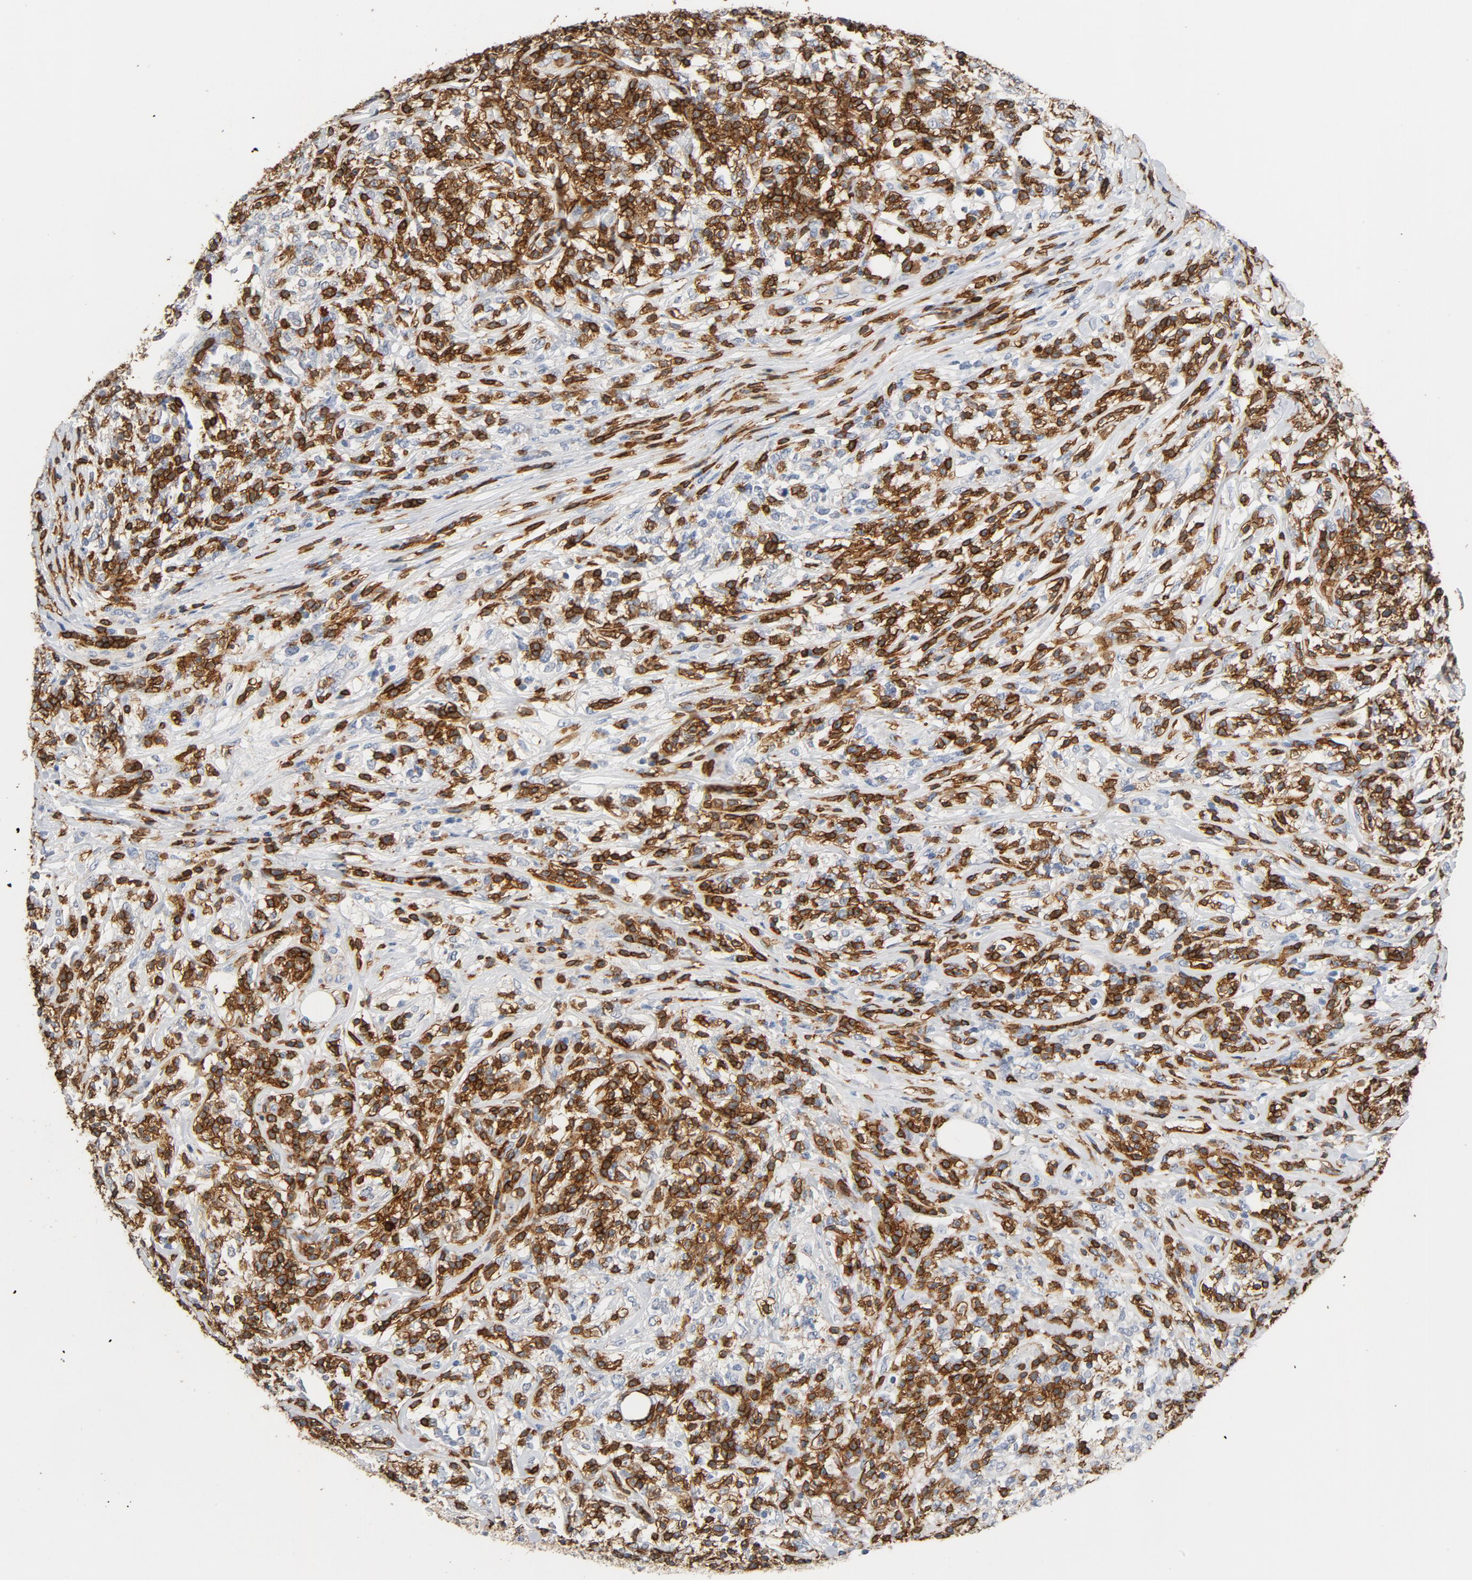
{"staining": {"intensity": "strong", "quantity": ">75%", "location": "cytoplasmic/membranous"}, "tissue": "lymphoma", "cell_type": "Tumor cells", "image_type": "cancer", "snomed": [{"axis": "morphology", "description": "Malignant lymphoma, non-Hodgkin's type, High grade"}, {"axis": "topography", "description": "Lymph node"}], "caption": "High-magnification brightfield microscopy of high-grade malignant lymphoma, non-Hodgkin's type stained with DAB (brown) and counterstained with hematoxylin (blue). tumor cells exhibit strong cytoplasmic/membranous staining is seen in about>75% of cells.", "gene": "CD247", "patient": {"sex": "female", "age": 84}}